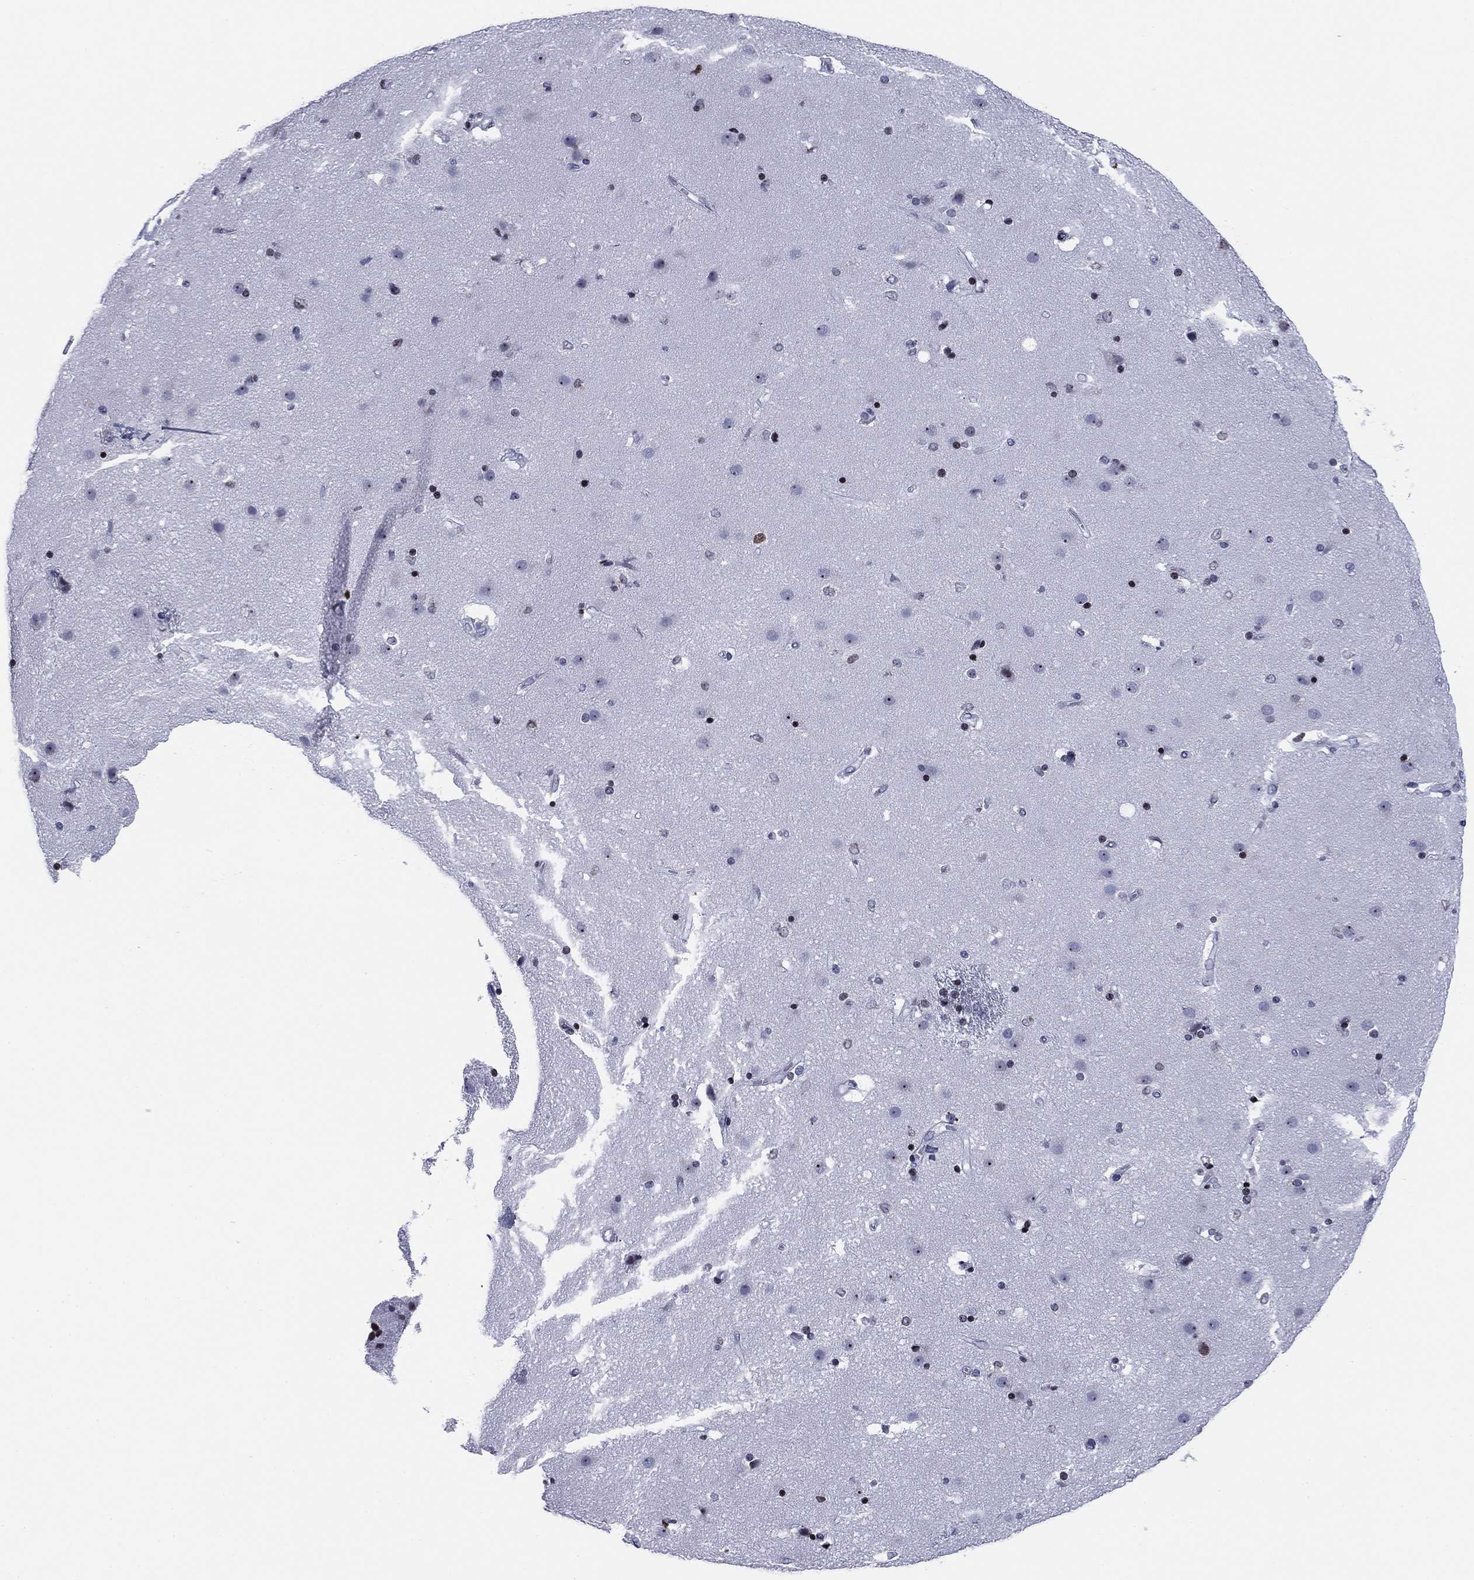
{"staining": {"intensity": "weak", "quantity": "<25%", "location": "nuclear"}, "tissue": "caudate", "cell_type": "Glial cells", "image_type": "normal", "snomed": [{"axis": "morphology", "description": "Normal tissue, NOS"}, {"axis": "topography", "description": "Lateral ventricle wall"}], "caption": "An image of caudate stained for a protein displays no brown staining in glial cells.", "gene": "CCDC144A", "patient": {"sex": "female", "age": 71}}